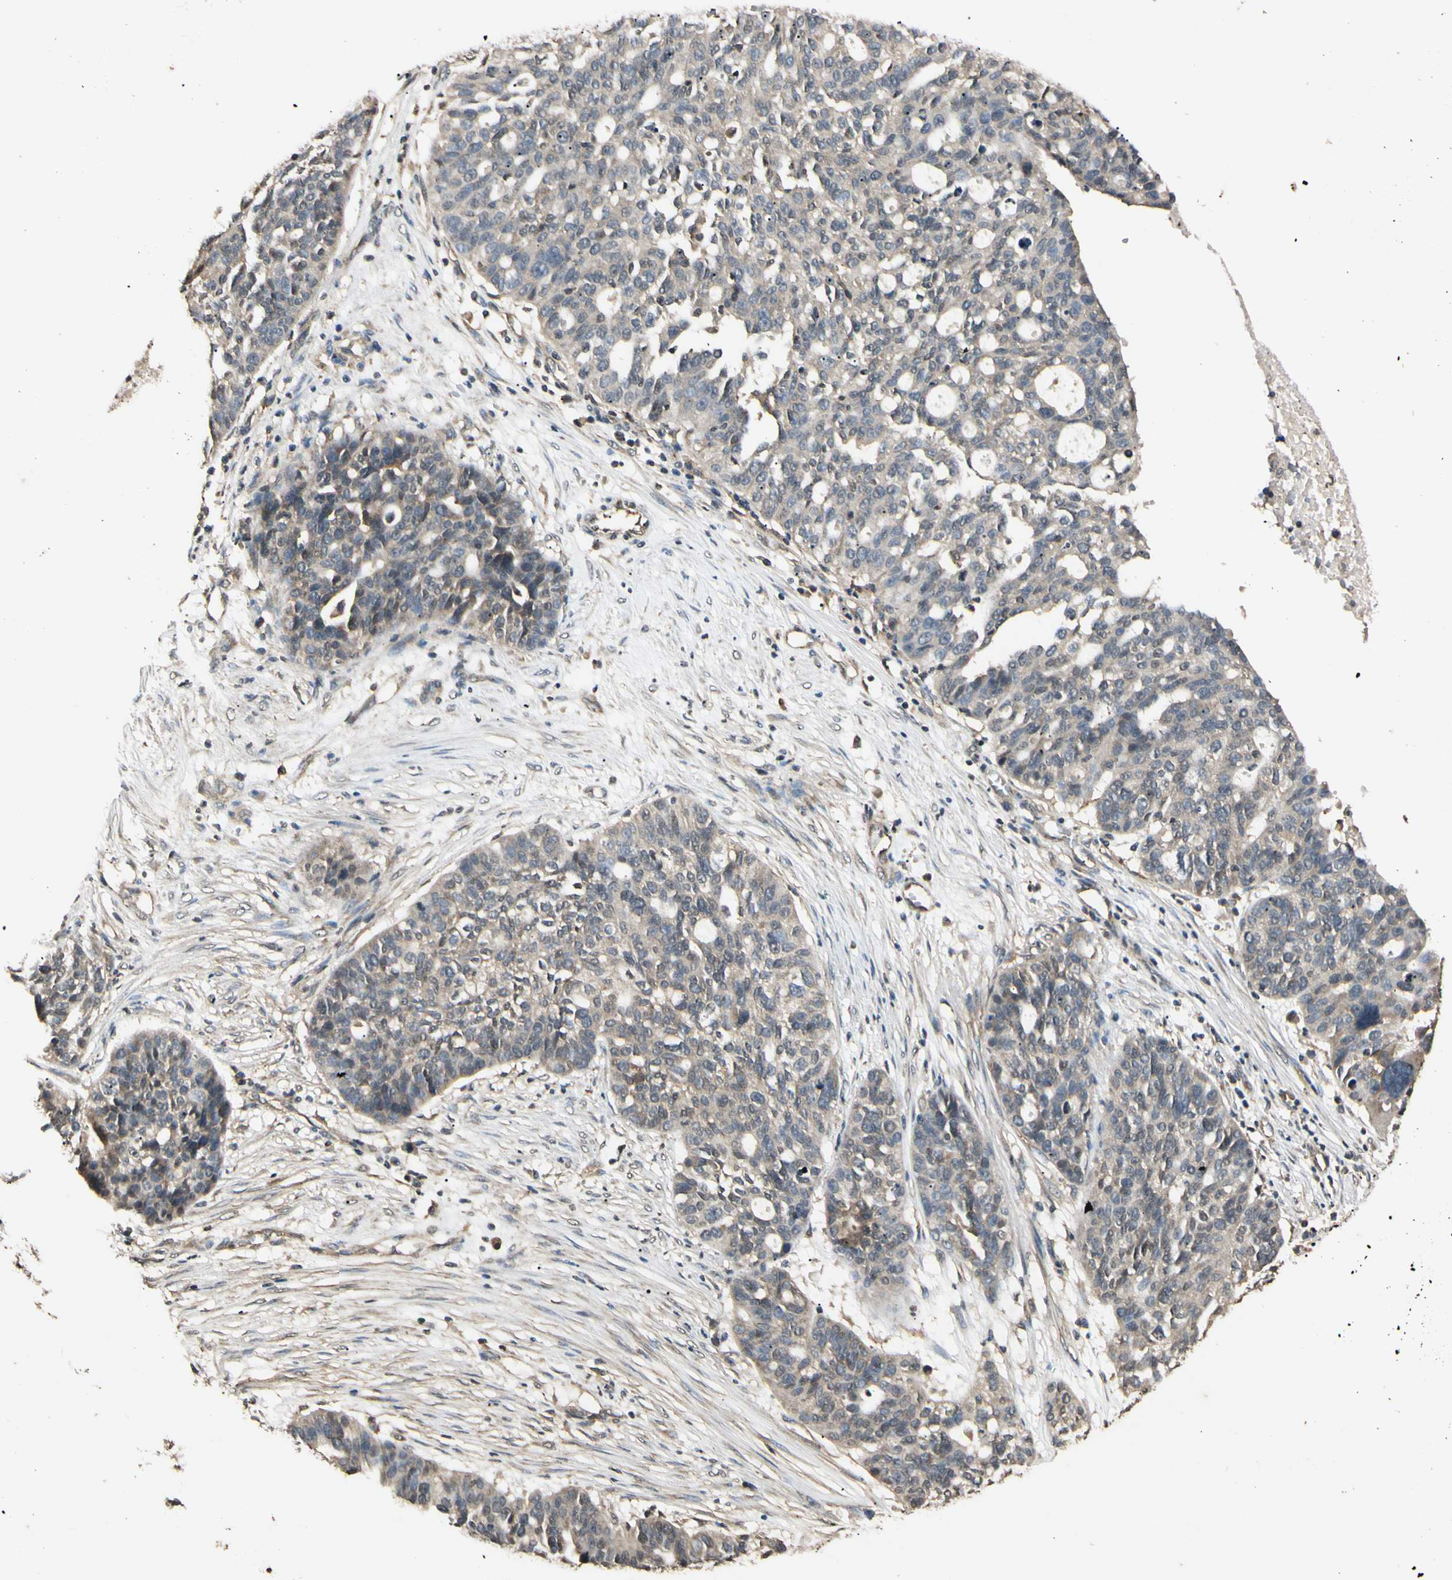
{"staining": {"intensity": "weak", "quantity": "<25%", "location": "cytoplasmic/membranous"}, "tissue": "ovarian cancer", "cell_type": "Tumor cells", "image_type": "cancer", "snomed": [{"axis": "morphology", "description": "Cystadenocarcinoma, serous, NOS"}, {"axis": "topography", "description": "Ovary"}], "caption": "This is an immunohistochemistry photomicrograph of human serous cystadenocarcinoma (ovarian). There is no staining in tumor cells.", "gene": "EPN1", "patient": {"sex": "female", "age": 59}}